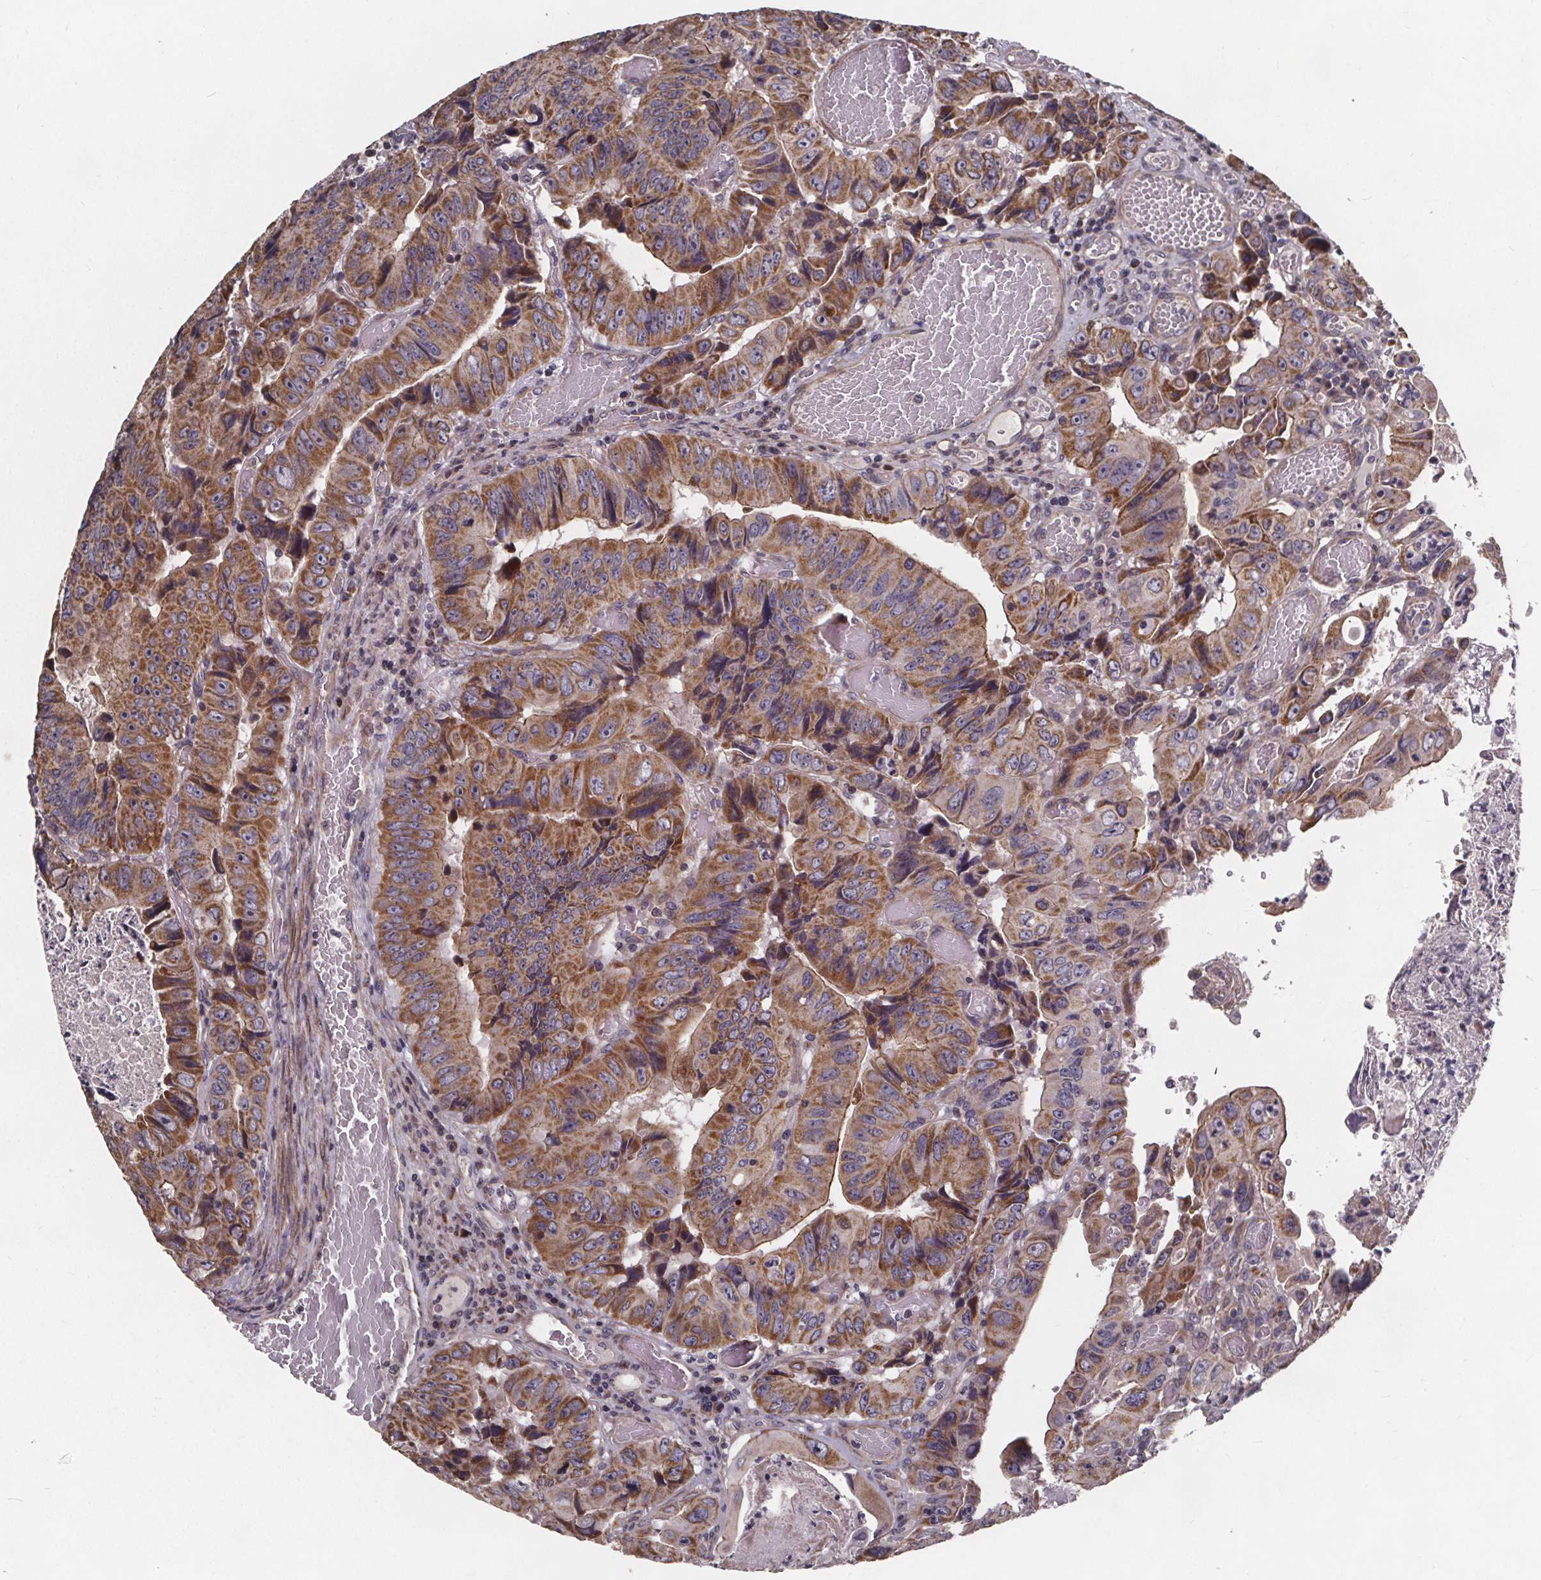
{"staining": {"intensity": "moderate", "quantity": ">75%", "location": "cytoplasmic/membranous"}, "tissue": "colorectal cancer", "cell_type": "Tumor cells", "image_type": "cancer", "snomed": [{"axis": "morphology", "description": "Adenocarcinoma, NOS"}, {"axis": "topography", "description": "Colon"}], "caption": "Immunohistochemistry (IHC) staining of colorectal cancer, which demonstrates medium levels of moderate cytoplasmic/membranous staining in about >75% of tumor cells indicating moderate cytoplasmic/membranous protein staining. The staining was performed using DAB (3,3'-diaminobenzidine) (brown) for protein detection and nuclei were counterstained in hematoxylin (blue).", "gene": "YME1L1", "patient": {"sex": "female", "age": 84}}